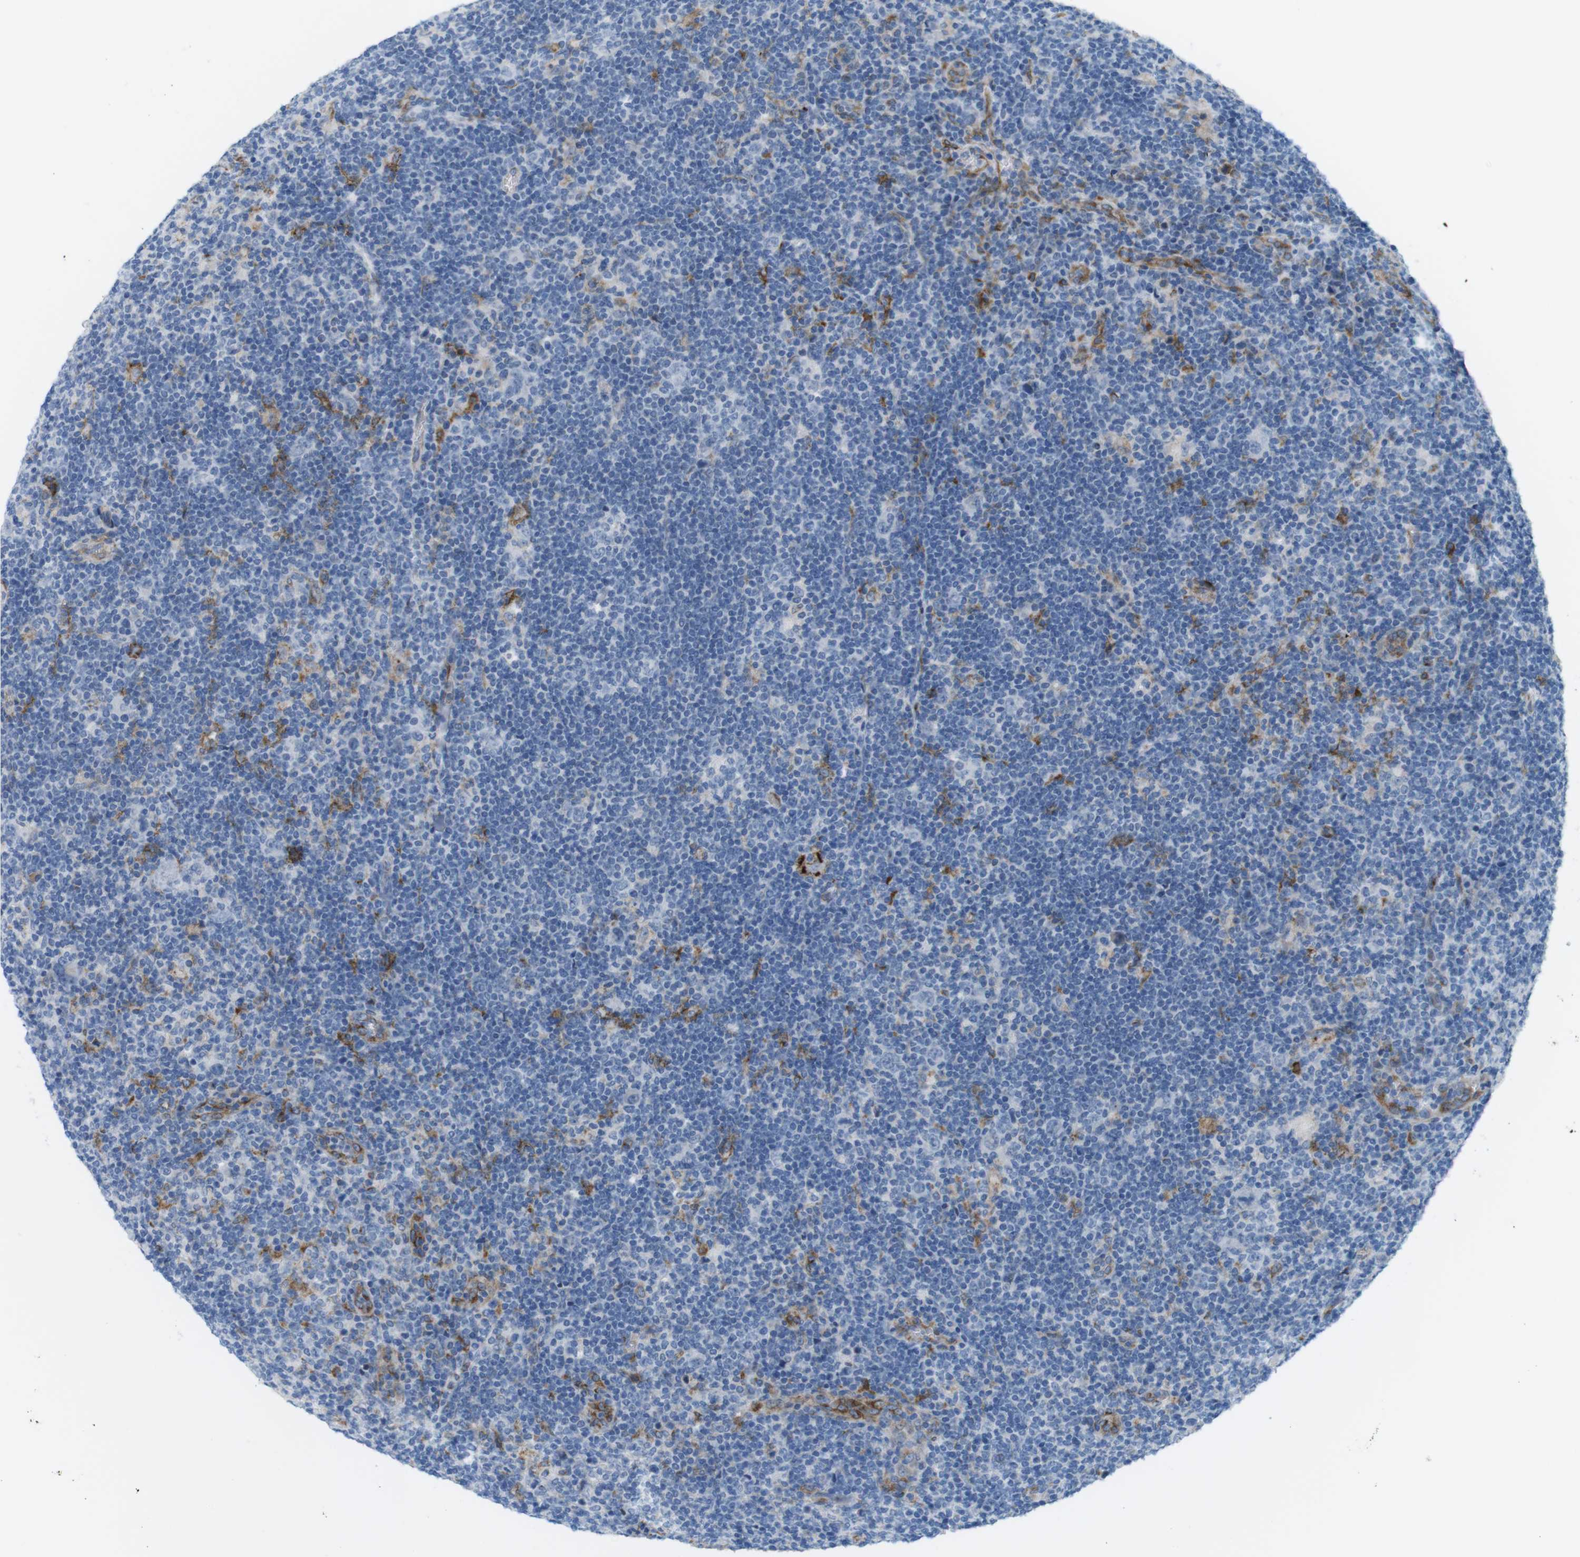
{"staining": {"intensity": "negative", "quantity": "none", "location": "none"}, "tissue": "lymphoma", "cell_type": "Tumor cells", "image_type": "cancer", "snomed": [{"axis": "morphology", "description": "Hodgkin's disease, NOS"}, {"axis": "topography", "description": "Lymph node"}], "caption": "Immunohistochemical staining of human Hodgkin's disease displays no significant staining in tumor cells.", "gene": "MYH9", "patient": {"sex": "female", "age": 57}}